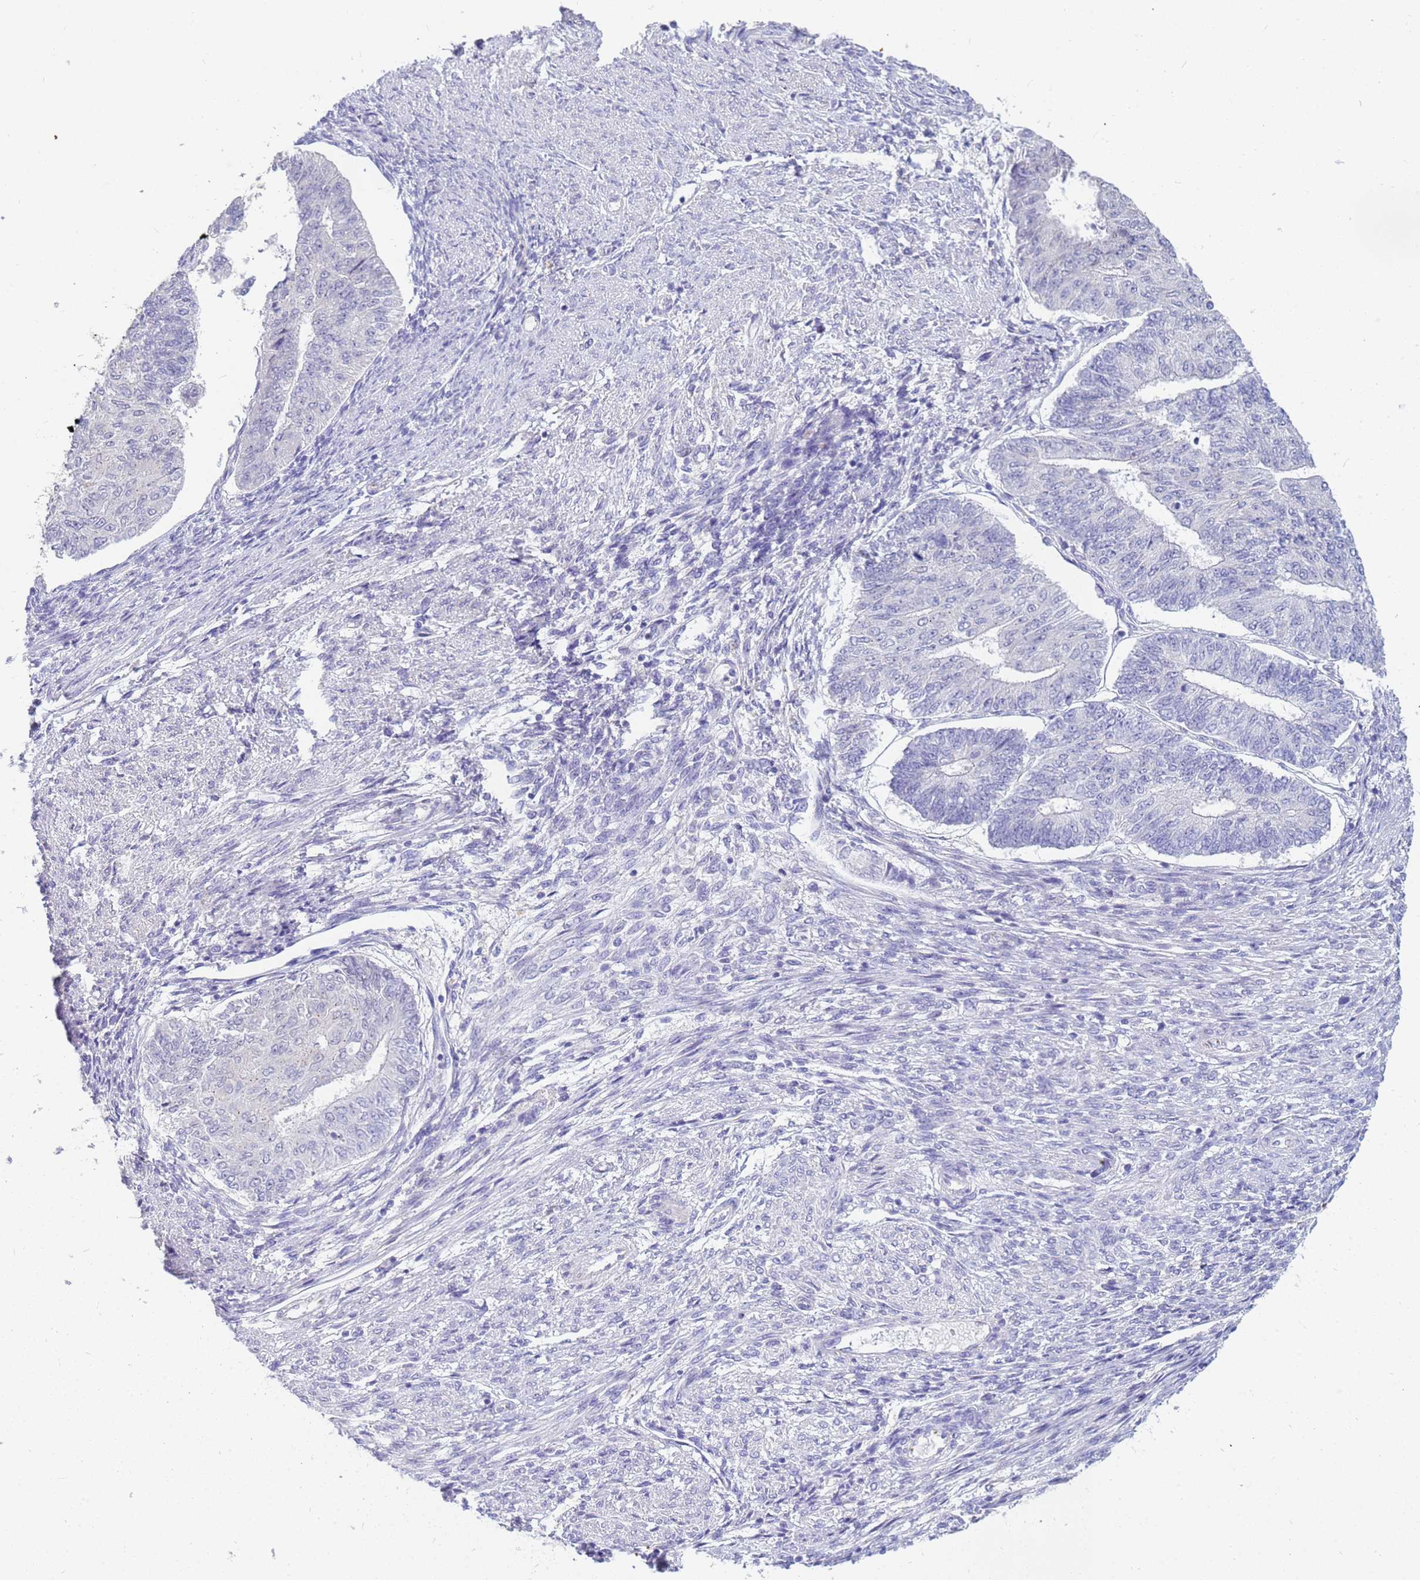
{"staining": {"intensity": "negative", "quantity": "none", "location": "none"}, "tissue": "endometrial cancer", "cell_type": "Tumor cells", "image_type": "cancer", "snomed": [{"axis": "morphology", "description": "Adenocarcinoma, NOS"}, {"axis": "topography", "description": "Endometrium"}], "caption": "High power microscopy histopathology image of an immunohistochemistry (IHC) histopathology image of endometrial adenocarcinoma, revealing no significant positivity in tumor cells. (DAB immunohistochemistry with hematoxylin counter stain).", "gene": "B3GNT8", "patient": {"sex": "female", "age": 32}}